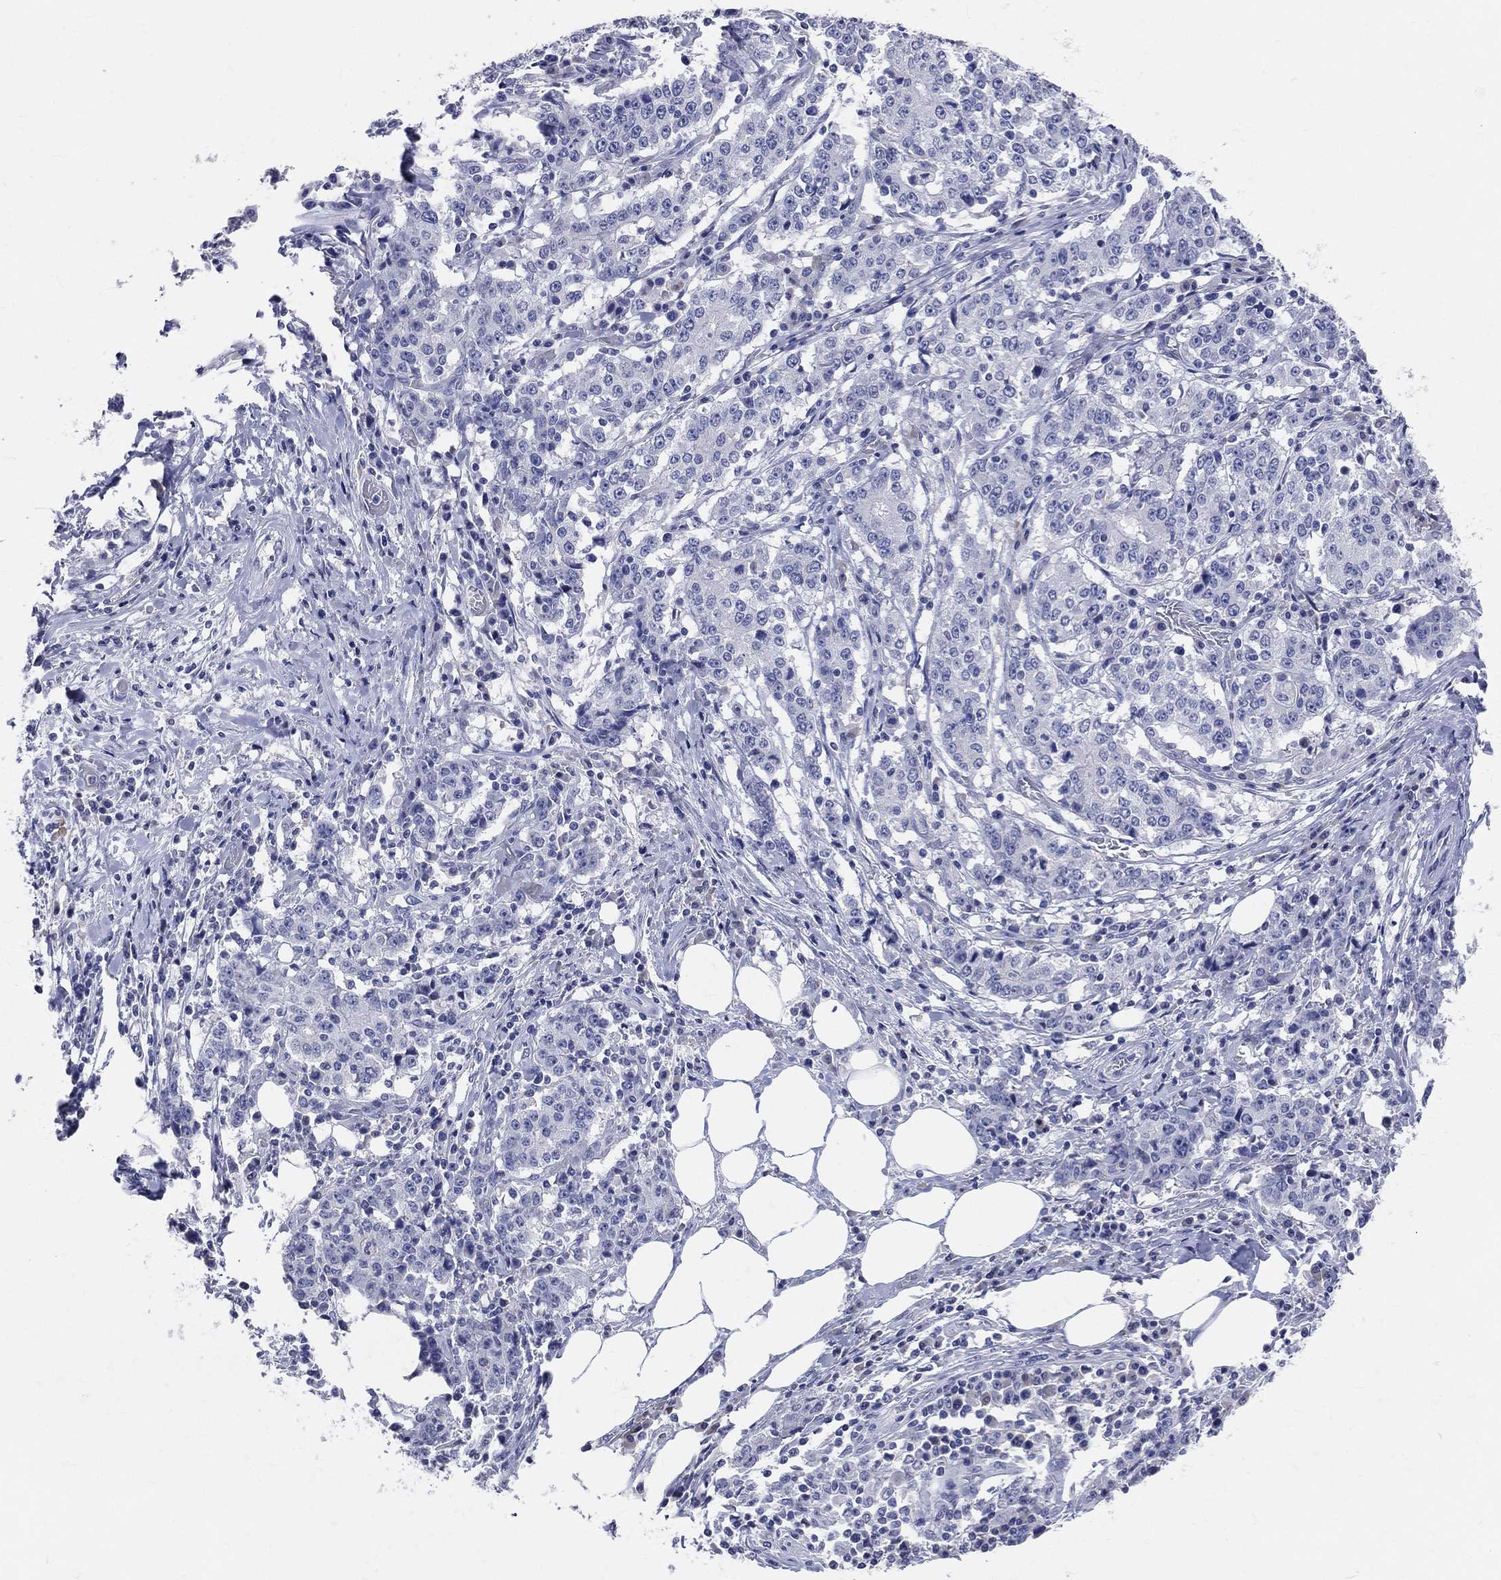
{"staining": {"intensity": "negative", "quantity": "none", "location": "none"}, "tissue": "stomach cancer", "cell_type": "Tumor cells", "image_type": "cancer", "snomed": [{"axis": "morphology", "description": "Adenocarcinoma, NOS"}, {"axis": "topography", "description": "Stomach"}], "caption": "This is an IHC micrograph of human stomach cancer. There is no staining in tumor cells.", "gene": "LAT", "patient": {"sex": "male", "age": 59}}